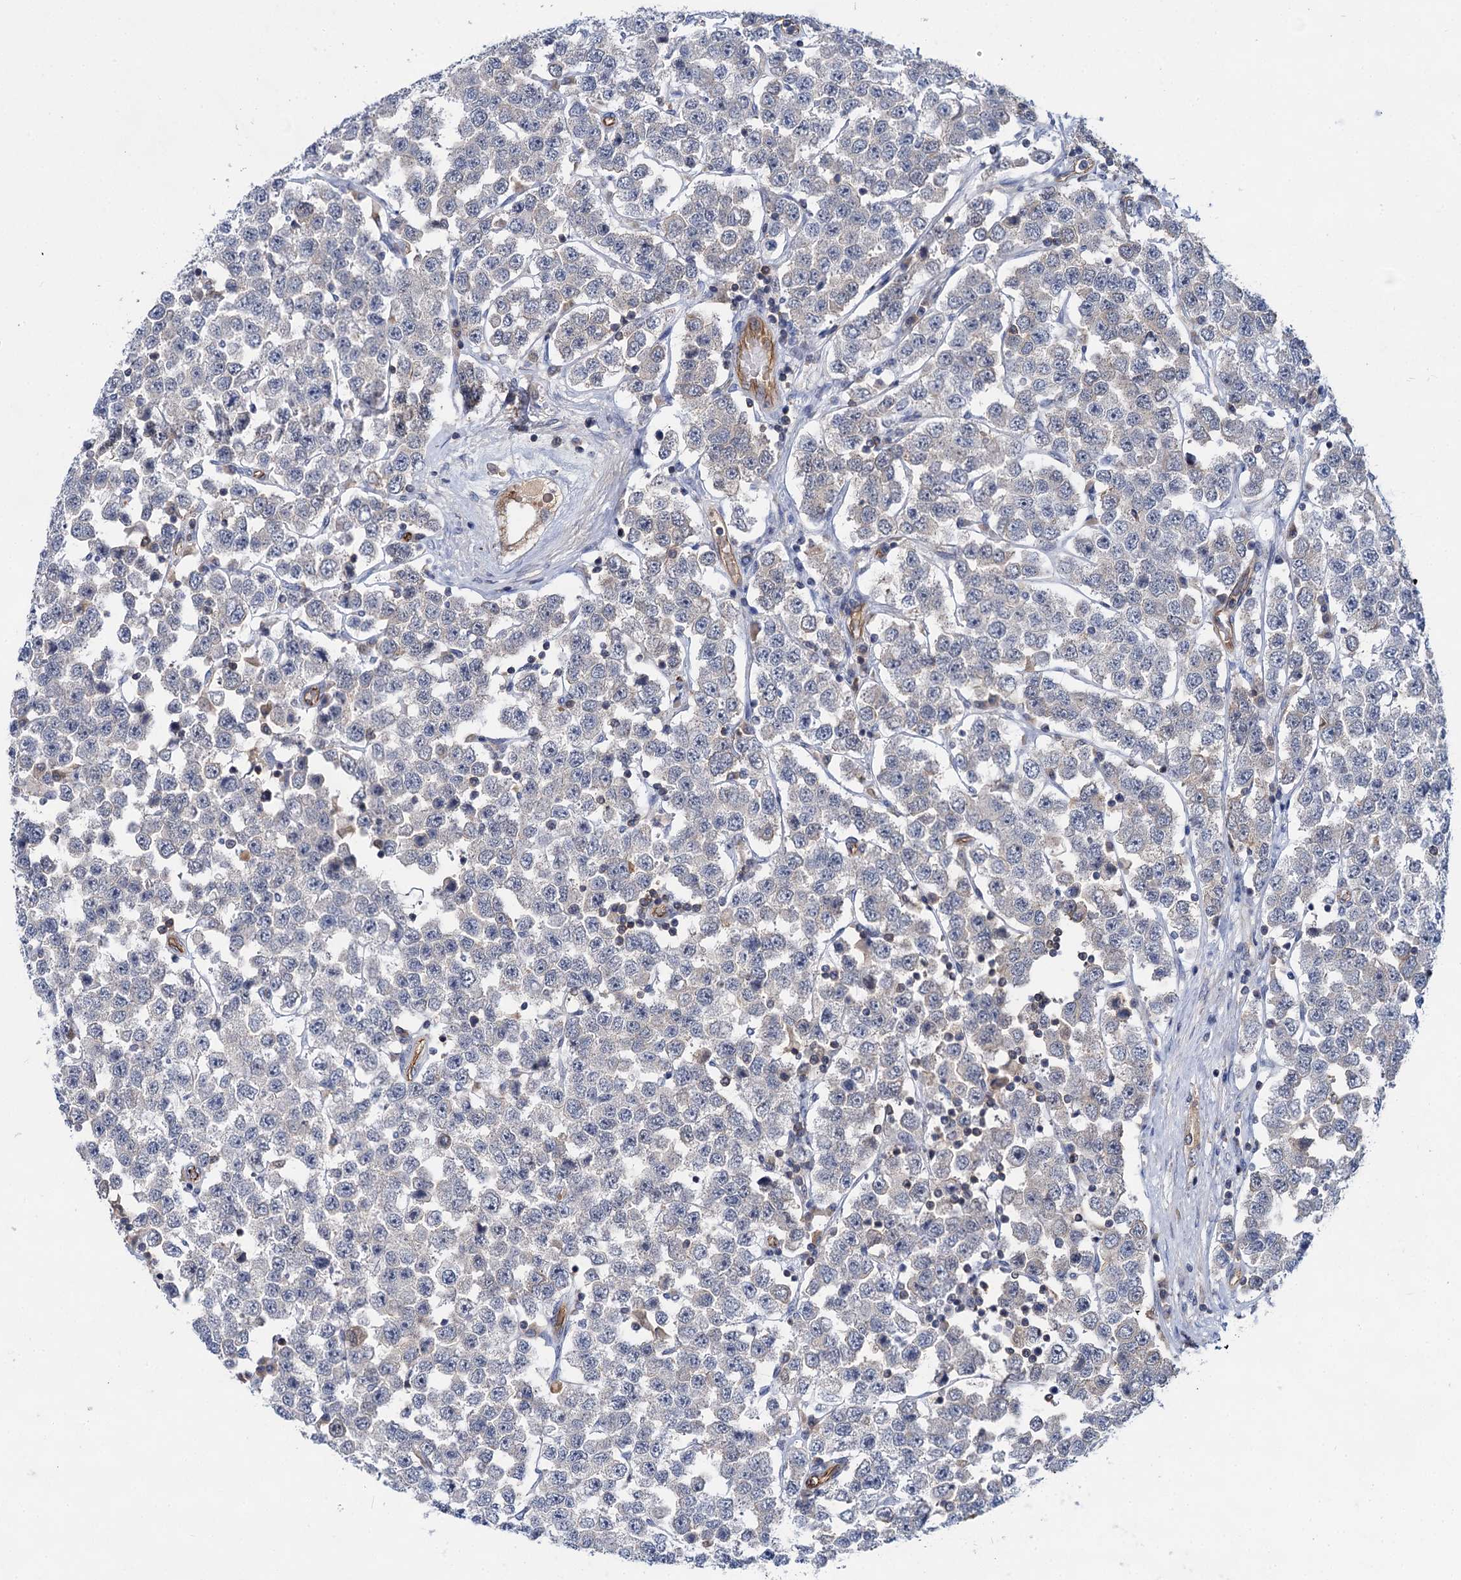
{"staining": {"intensity": "negative", "quantity": "none", "location": "none"}, "tissue": "testis cancer", "cell_type": "Tumor cells", "image_type": "cancer", "snomed": [{"axis": "morphology", "description": "Seminoma, NOS"}, {"axis": "topography", "description": "Testis"}], "caption": "Testis seminoma stained for a protein using IHC shows no positivity tumor cells.", "gene": "ABLIM1", "patient": {"sex": "male", "age": 28}}